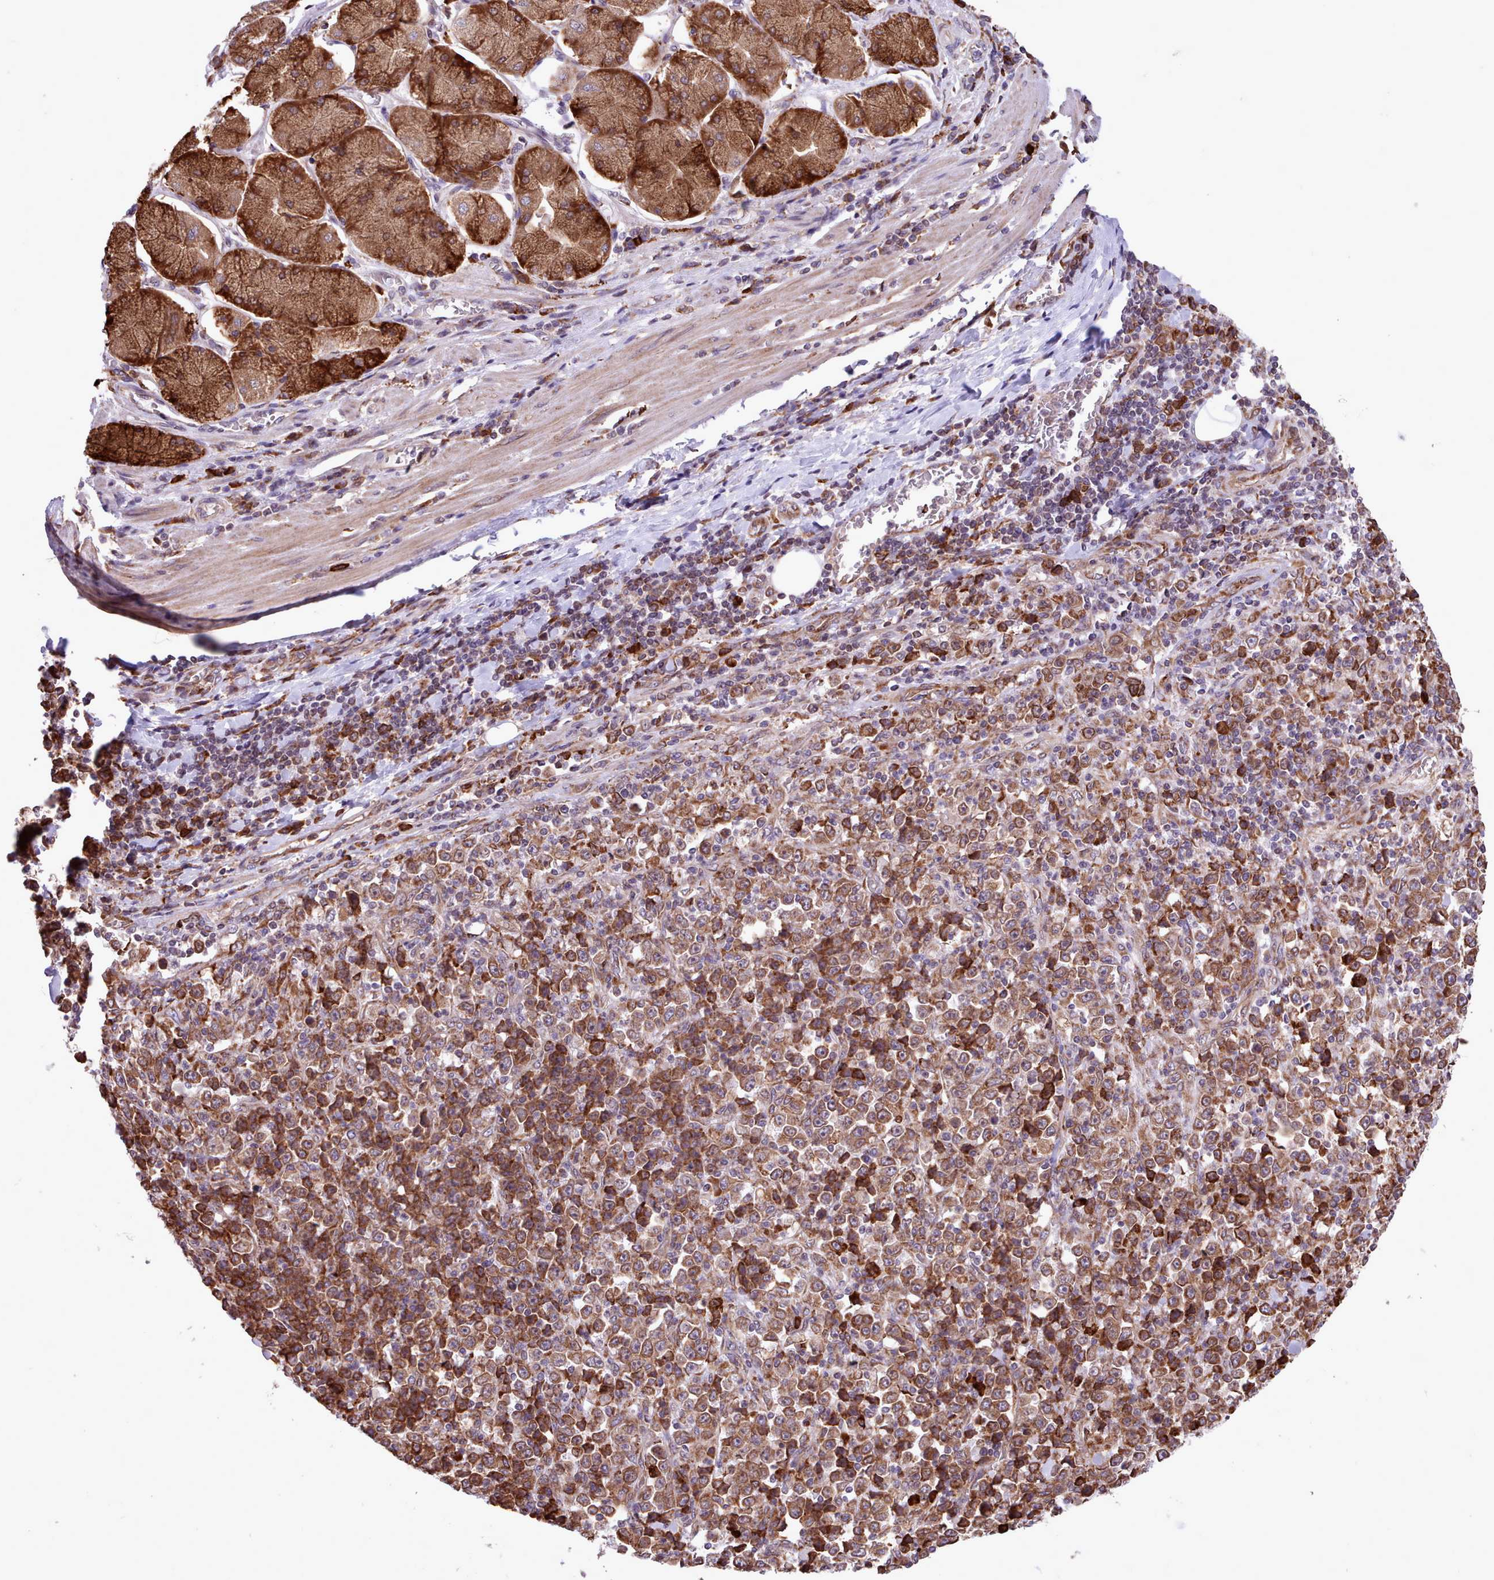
{"staining": {"intensity": "moderate", "quantity": ">75%", "location": "cytoplasmic/membranous"}, "tissue": "stomach cancer", "cell_type": "Tumor cells", "image_type": "cancer", "snomed": [{"axis": "morphology", "description": "Normal tissue, NOS"}, {"axis": "morphology", "description": "Adenocarcinoma, NOS"}, {"axis": "topography", "description": "Stomach, upper"}, {"axis": "topography", "description": "Stomach"}], "caption": "DAB immunohistochemical staining of human stomach cancer (adenocarcinoma) shows moderate cytoplasmic/membranous protein expression in about >75% of tumor cells.", "gene": "TTLL3", "patient": {"sex": "male", "age": 59}}